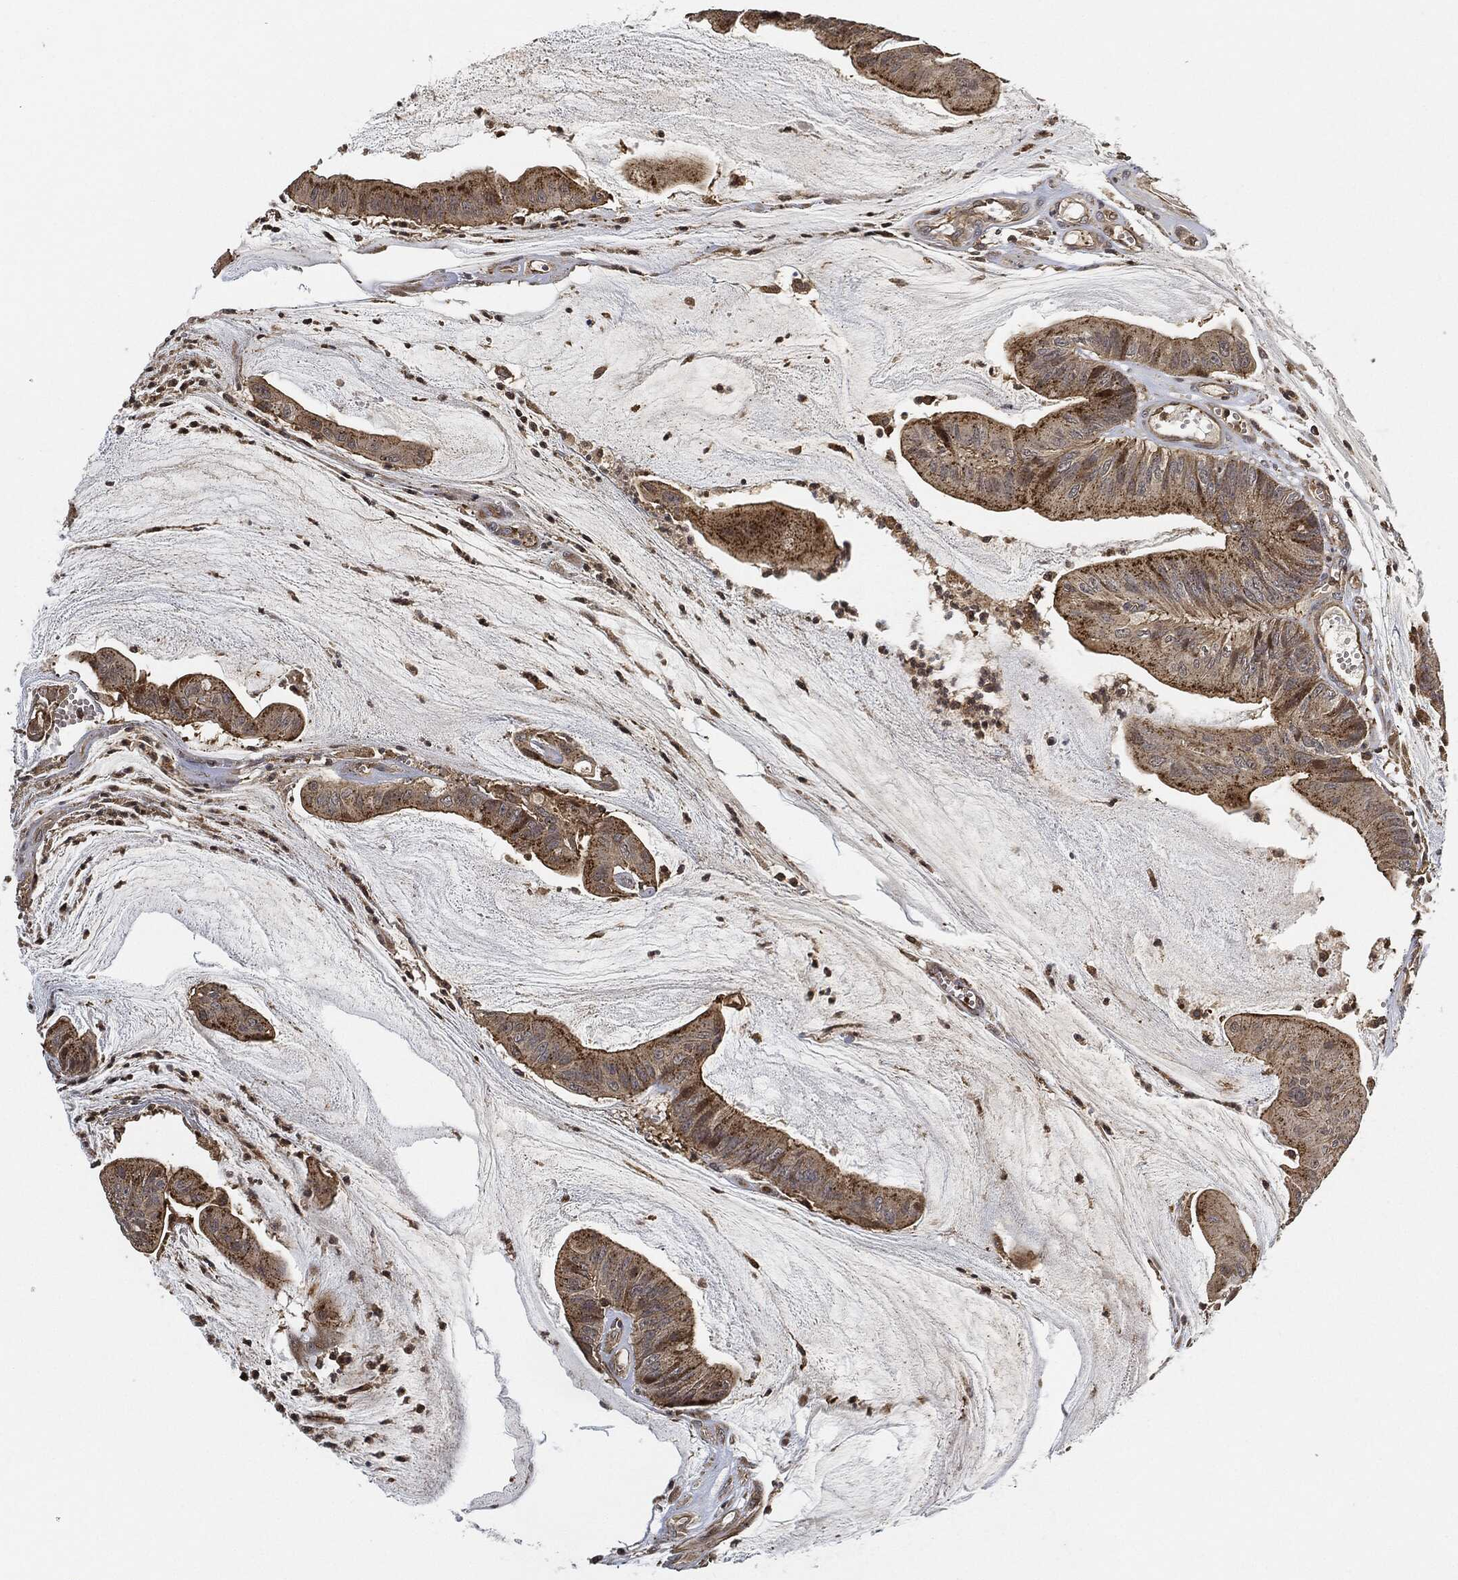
{"staining": {"intensity": "strong", "quantity": ">75%", "location": "cytoplasmic/membranous"}, "tissue": "colorectal cancer", "cell_type": "Tumor cells", "image_type": "cancer", "snomed": [{"axis": "morphology", "description": "Adenocarcinoma, NOS"}, {"axis": "topography", "description": "Colon"}], "caption": "Immunohistochemistry (DAB (3,3'-diaminobenzidine)) staining of colorectal cancer shows strong cytoplasmic/membranous protein staining in approximately >75% of tumor cells.", "gene": "MAP3K3", "patient": {"sex": "female", "age": 69}}